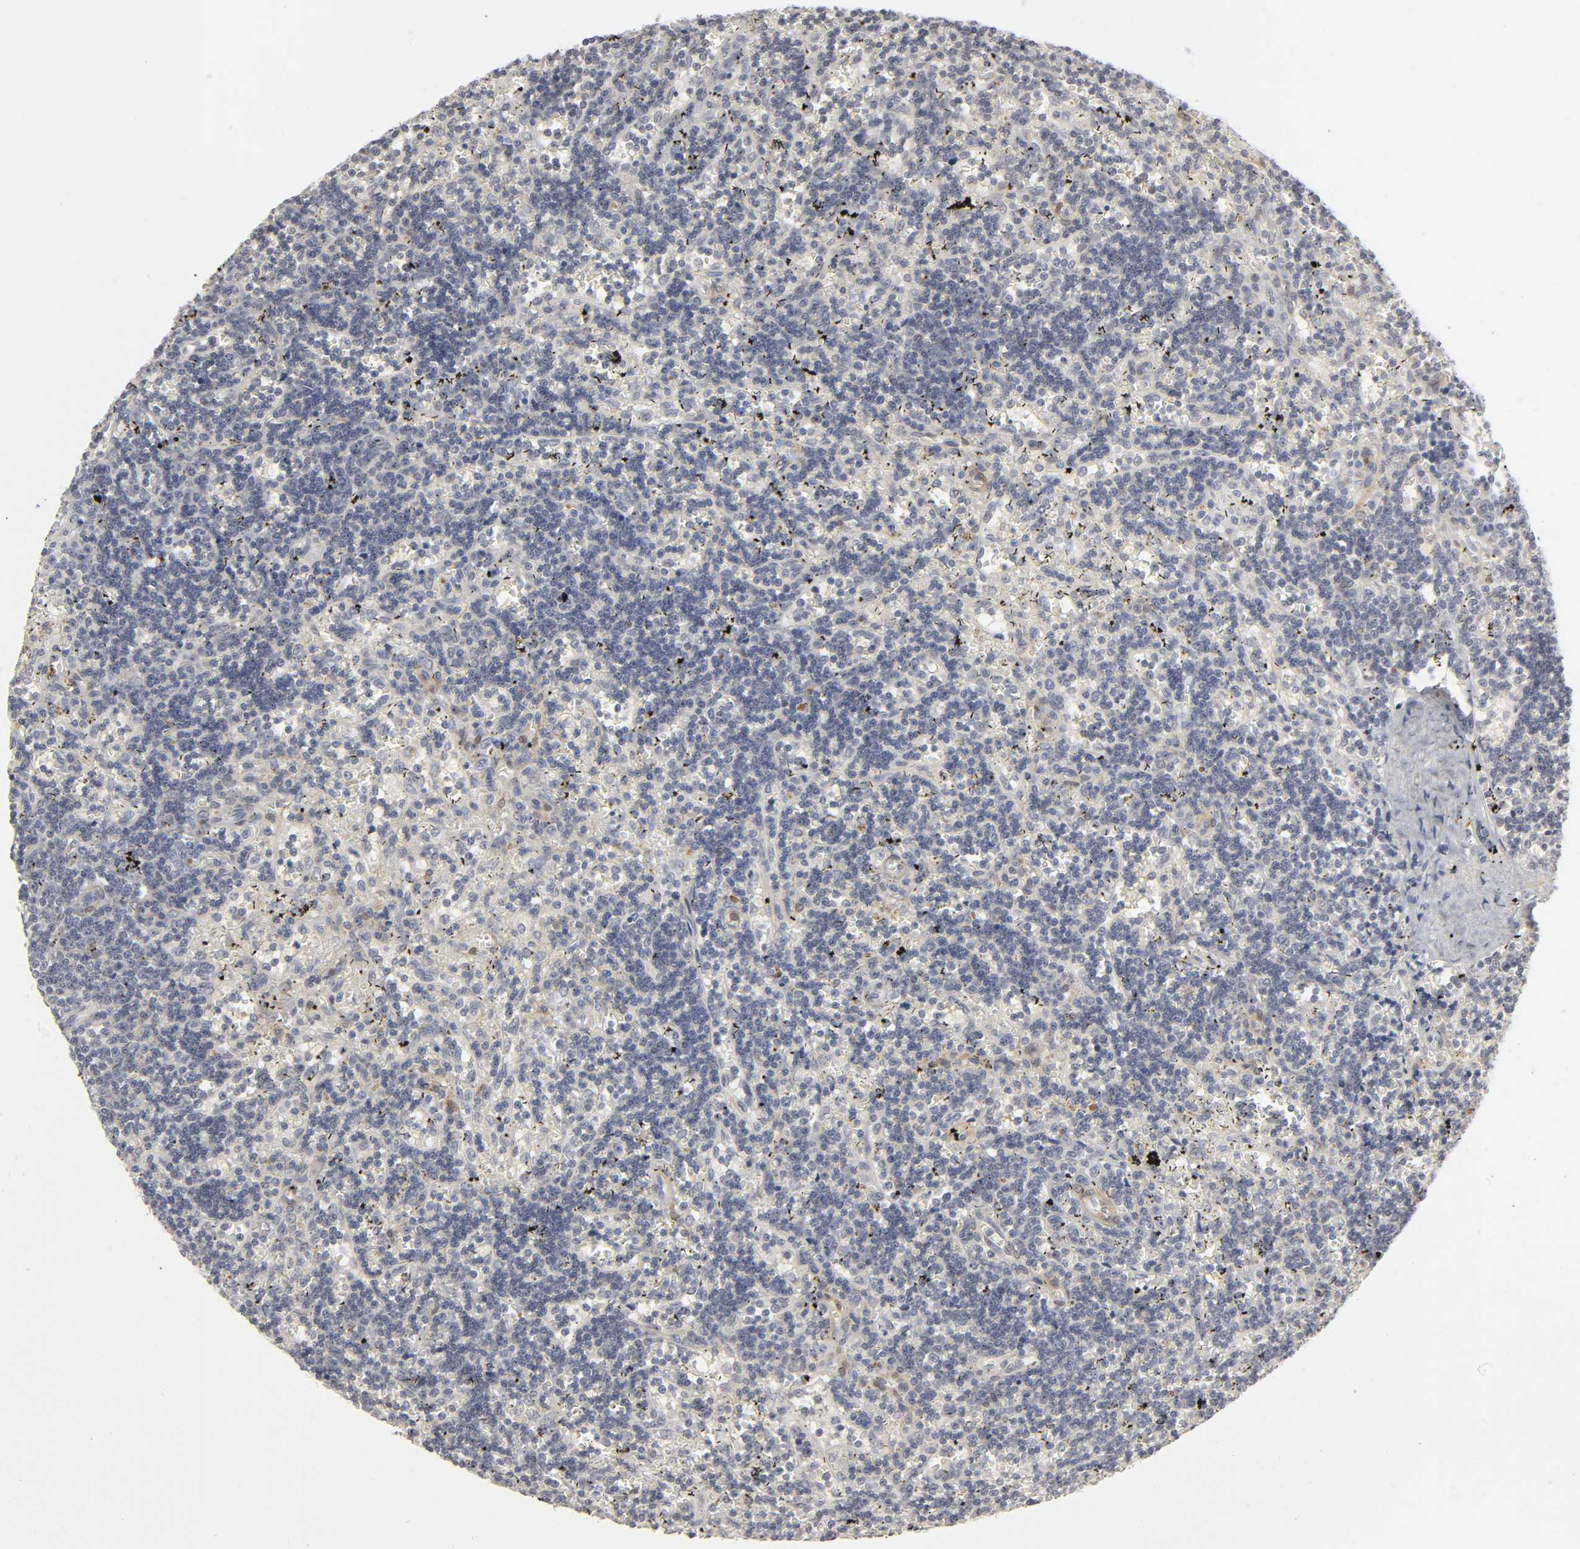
{"staining": {"intensity": "negative", "quantity": "none", "location": "none"}, "tissue": "lymphoma", "cell_type": "Tumor cells", "image_type": "cancer", "snomed": [{"axis": "morphology", "description": "Malignant lymphoma, non-Hodgkin's type, Low grade"}, {"axis": "topography", "description": "Spleen"}], "caption": "Human malignant lymphoma, non-Hodgkin's type (low-grade) stained for a protein using IHC displays no staining in tumor cells.", "gene": "PDLIM3", "patient": {"sex": "male", "age": 60}}